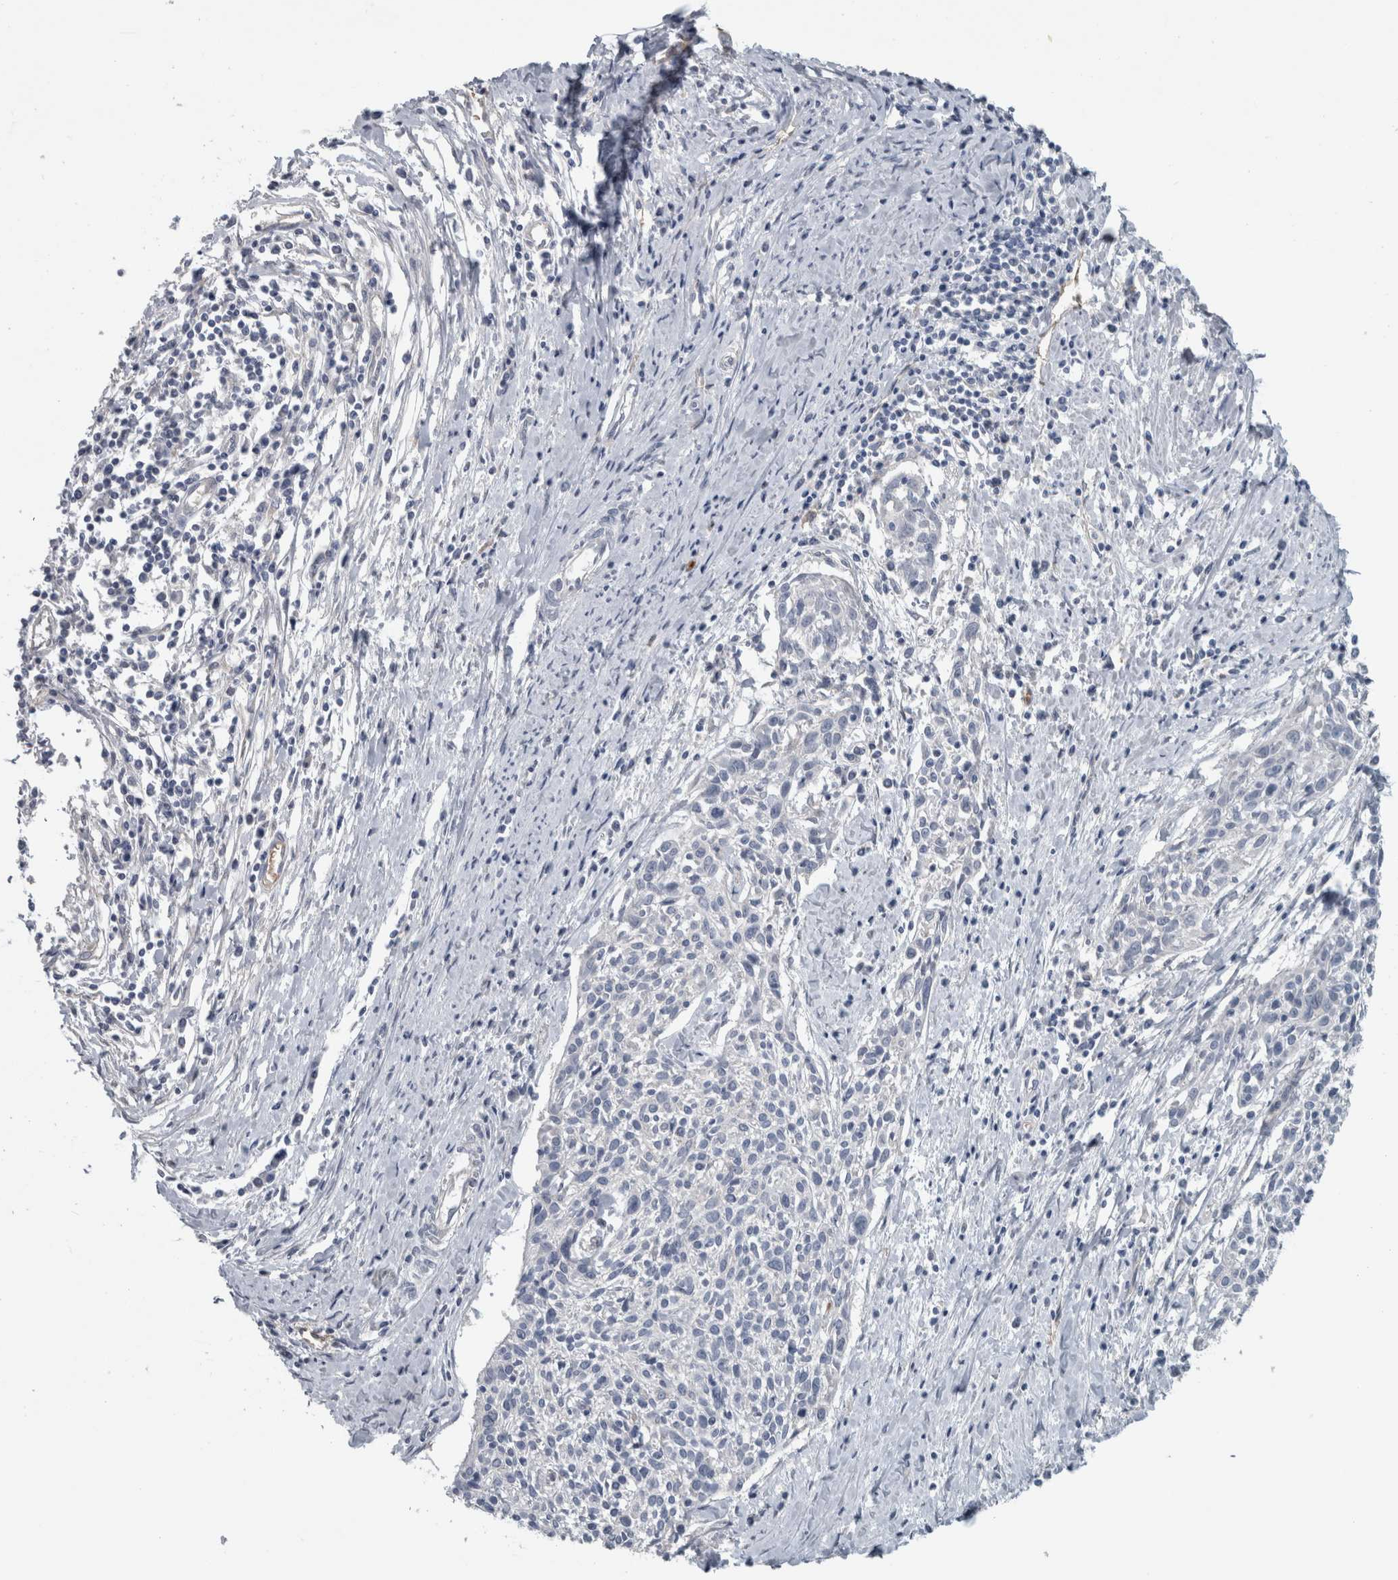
{"staining": {"intensity": "negative", "quantity": "none", "location": "none"}, "tissue": "cervical cancer", "cell_type": "Tumor cells", "image_type": "cancer", "snomed": [{"axis": "morphology", "description": "Squamous cell carcinoma, NOS"}, {"axis": "topography", "description": "Cervix"}], "caption": "This is an immunohistochemistry micrograph of squamous cell carcinoma (cervical). There is no positivity in tumor cells.", "gene": "SH3GL2", "patient": {"sex": "female", "age": 51}}